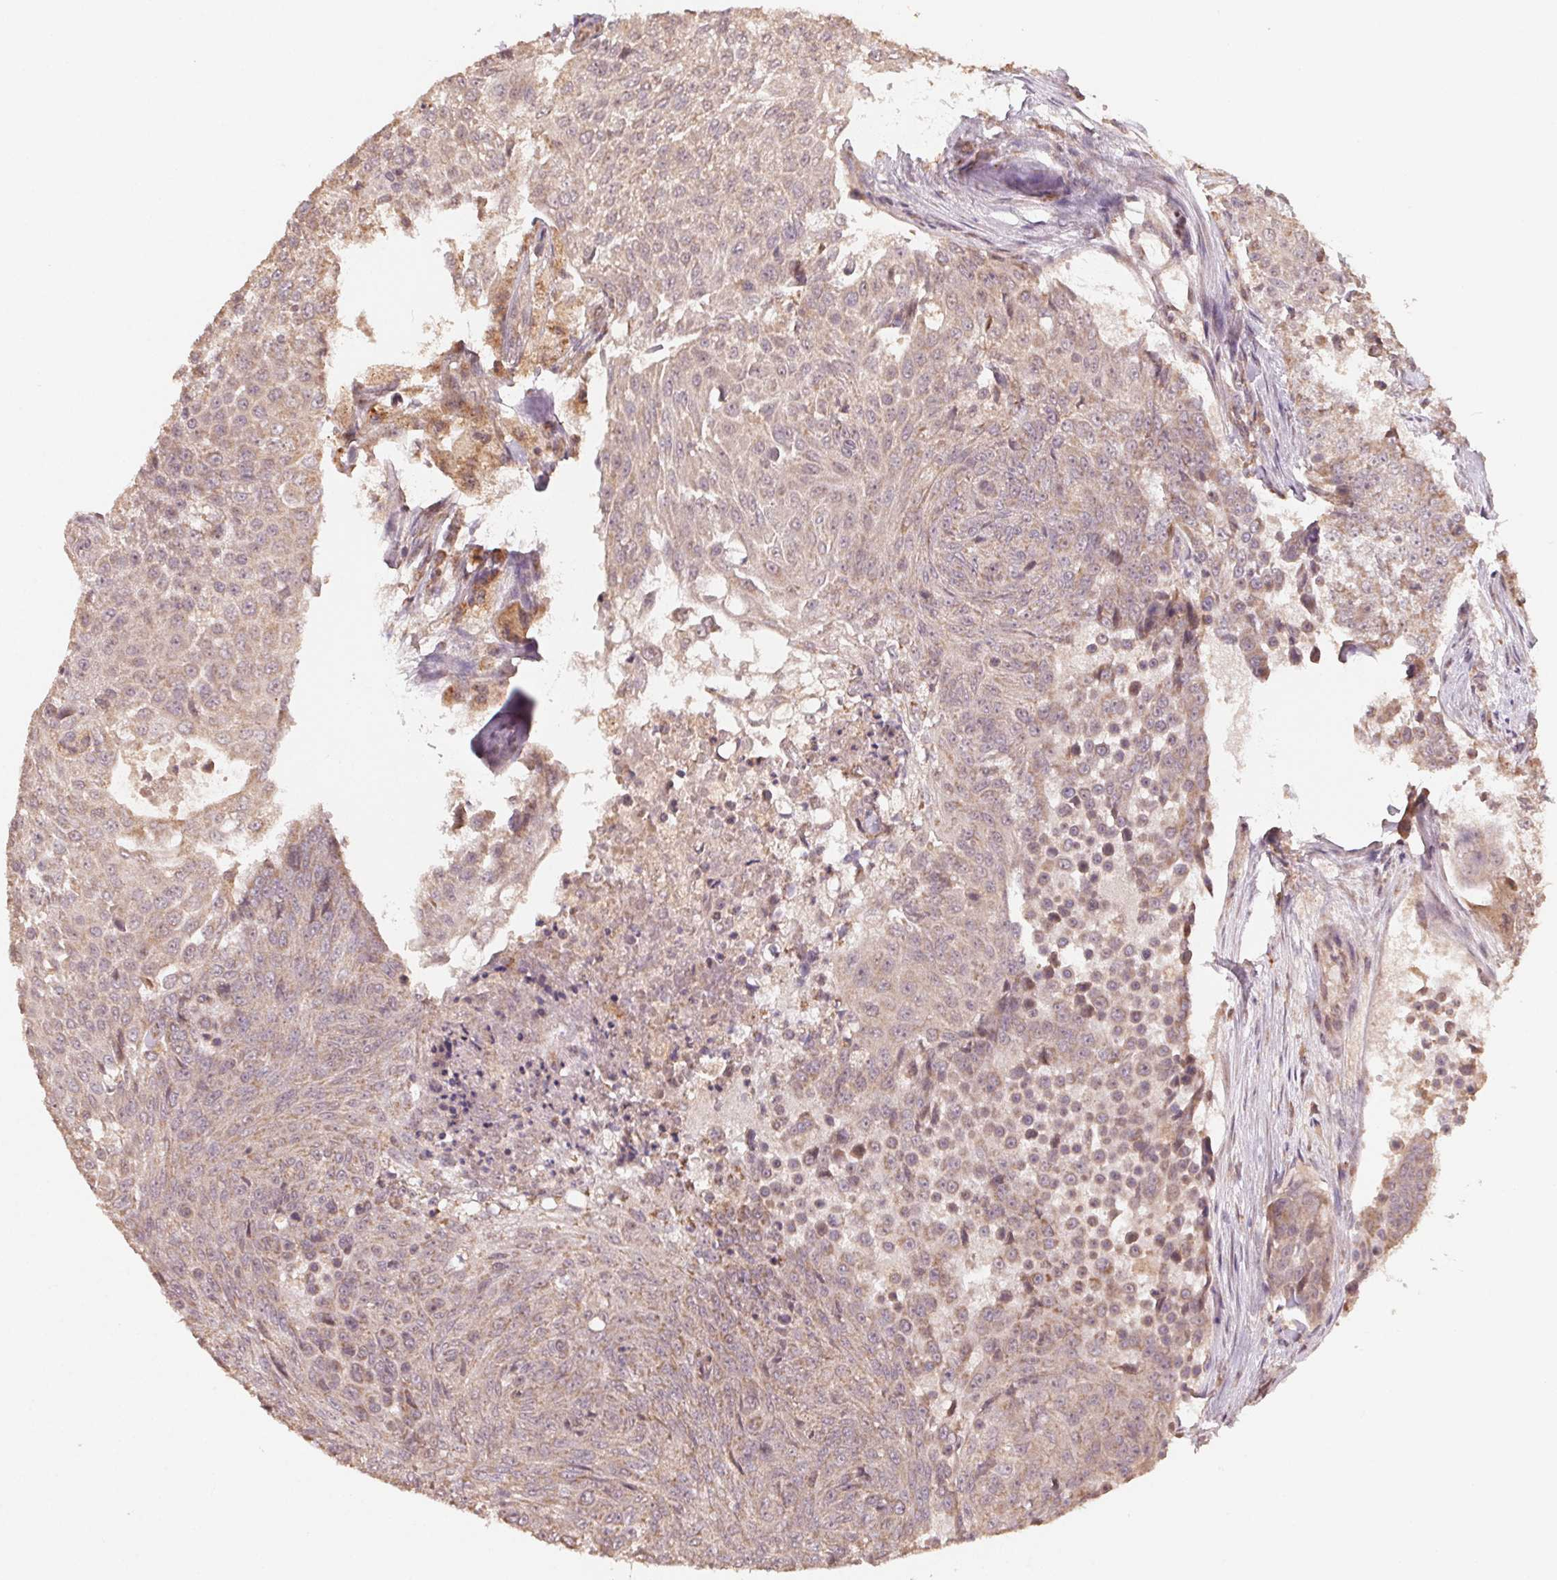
{"staining": {"intensity": "weak", "quantity": ">75%", "location": "cytoplasmic/membranous"}, "tissue": "urothelial cancer", "cell_type": "Tumor cells", "image_type": "cancer", "snomed": [{"axis": "morphology", "description": "Urothelial carcinoma, High grade"}, {"axis": "topography", "description": "Urinary bladder"}], "caption": "High-grade urothelial carcinoma was stained to show a protein in brown. There is low levels of weak cytoplasmic/membranous positivity in about >75% of tumor cells.", "gene": "WBP2", "patient": {"sex": "female", "age": 63}}